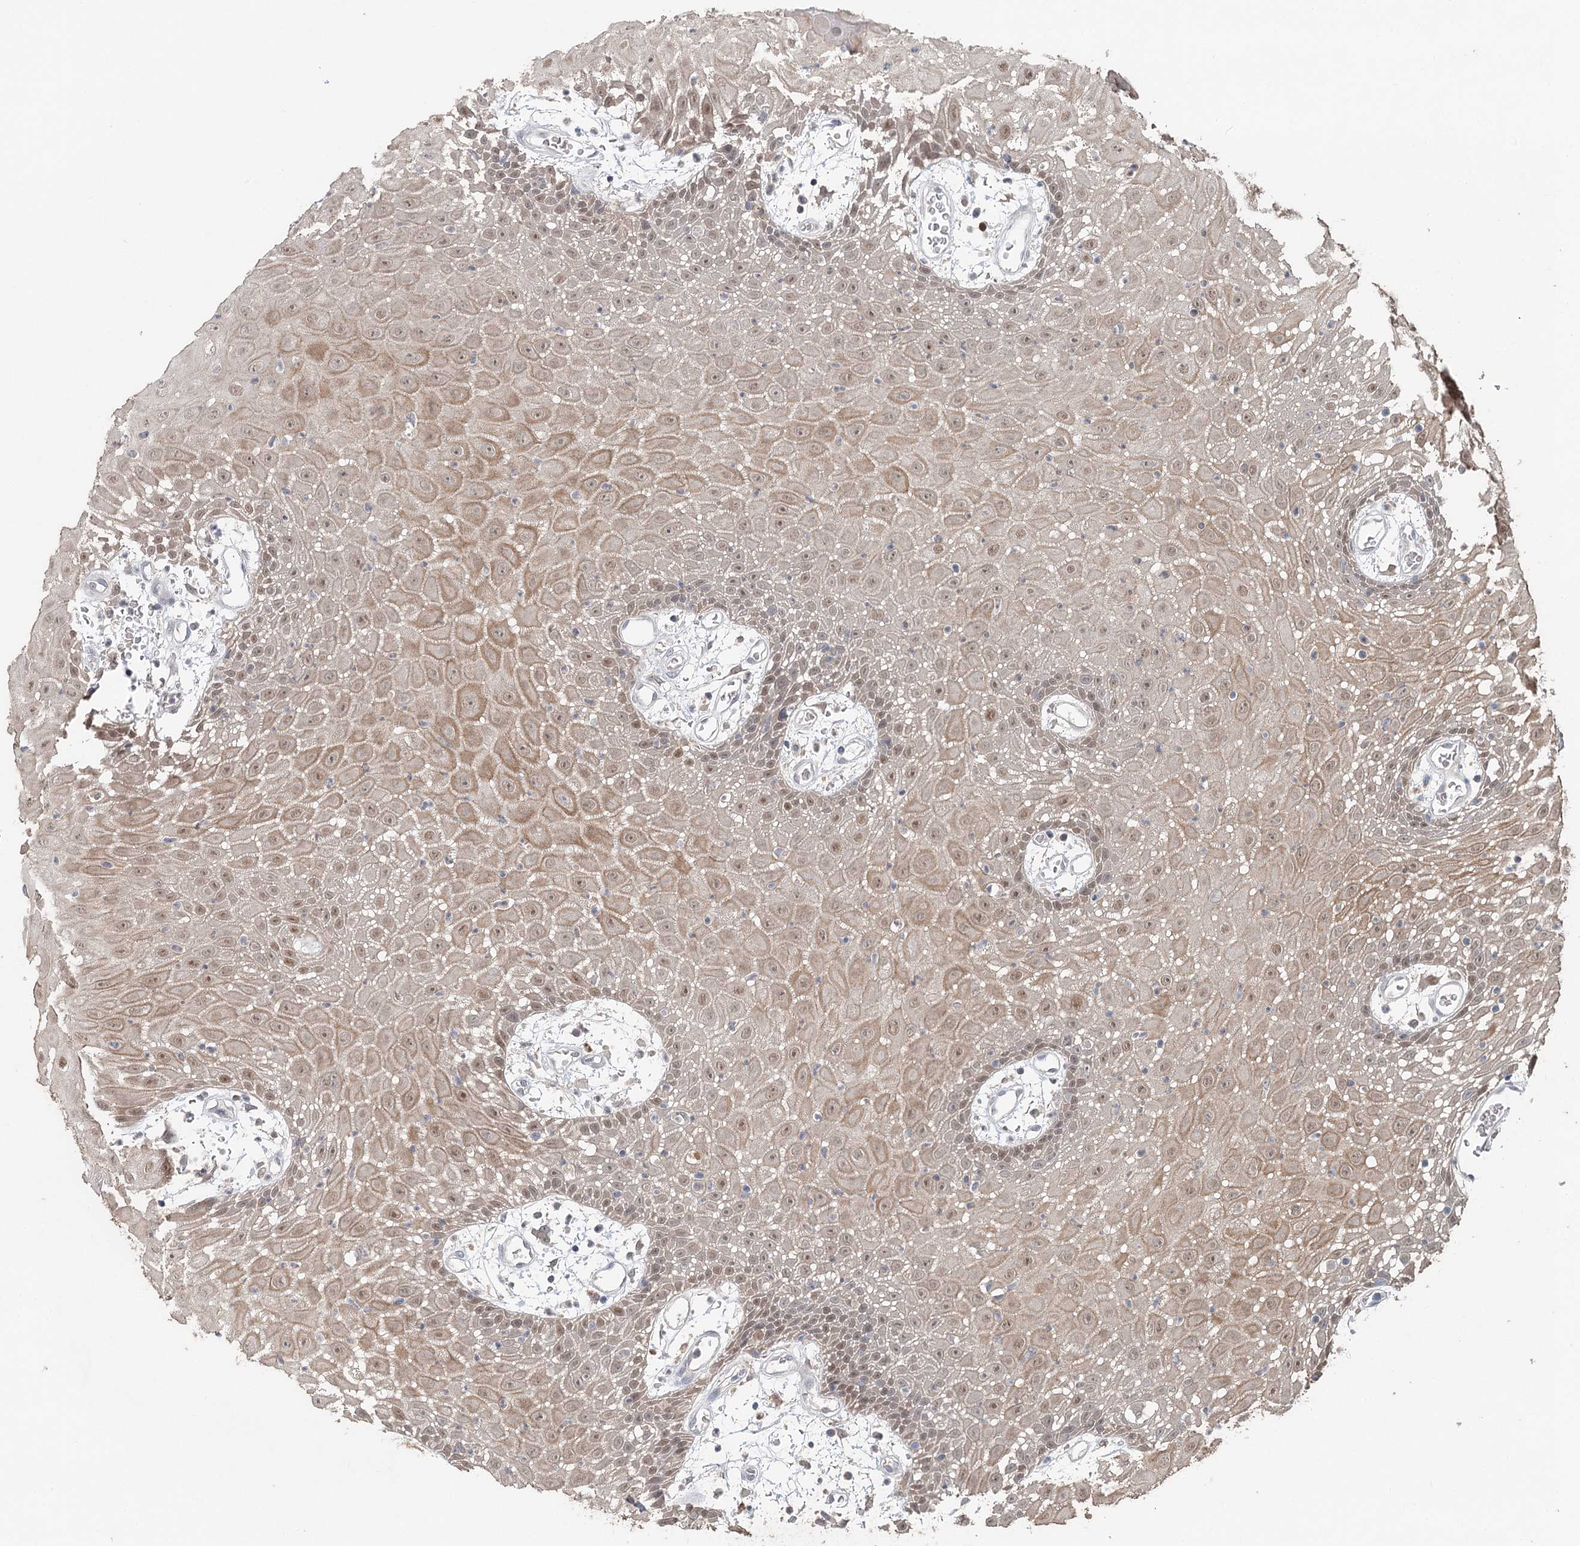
{"staining": {"intensity": "moderate", "quantity": ">75%", "location": "cytoplasmic/membranous,nuclear"}, "tissue": "oral mucosa", "cell_type": "Squamous epithelial cells", "image_type": "normal", "snomed": [{"axis": "morphology", "description": "Normal tissue, NOS"}, {"axis": "topography", "description": "Skeletal muscle"}, {"axis": "topography", "description": "Oral tissue"}, {"axis": "topography", "description": "Salivary gland"}, {"axis": "topography", "description": "Peripheral nerve tissue"}], "caption": "The histopathology image displays immunohistochemical staining of unremarkable oral mucosa. There is moderate cytoplasmic/membranous,nuclear expression is appreciated in about >75% of squamous epithelial cells. Using DAB (3,3'-diaminobenzidine) (brown) and hematoxylin (blue) stains, captured at high magnification using brightfield microscopy.", "gene": "ADK", "patient": {"sex": "male", "age": 54}}